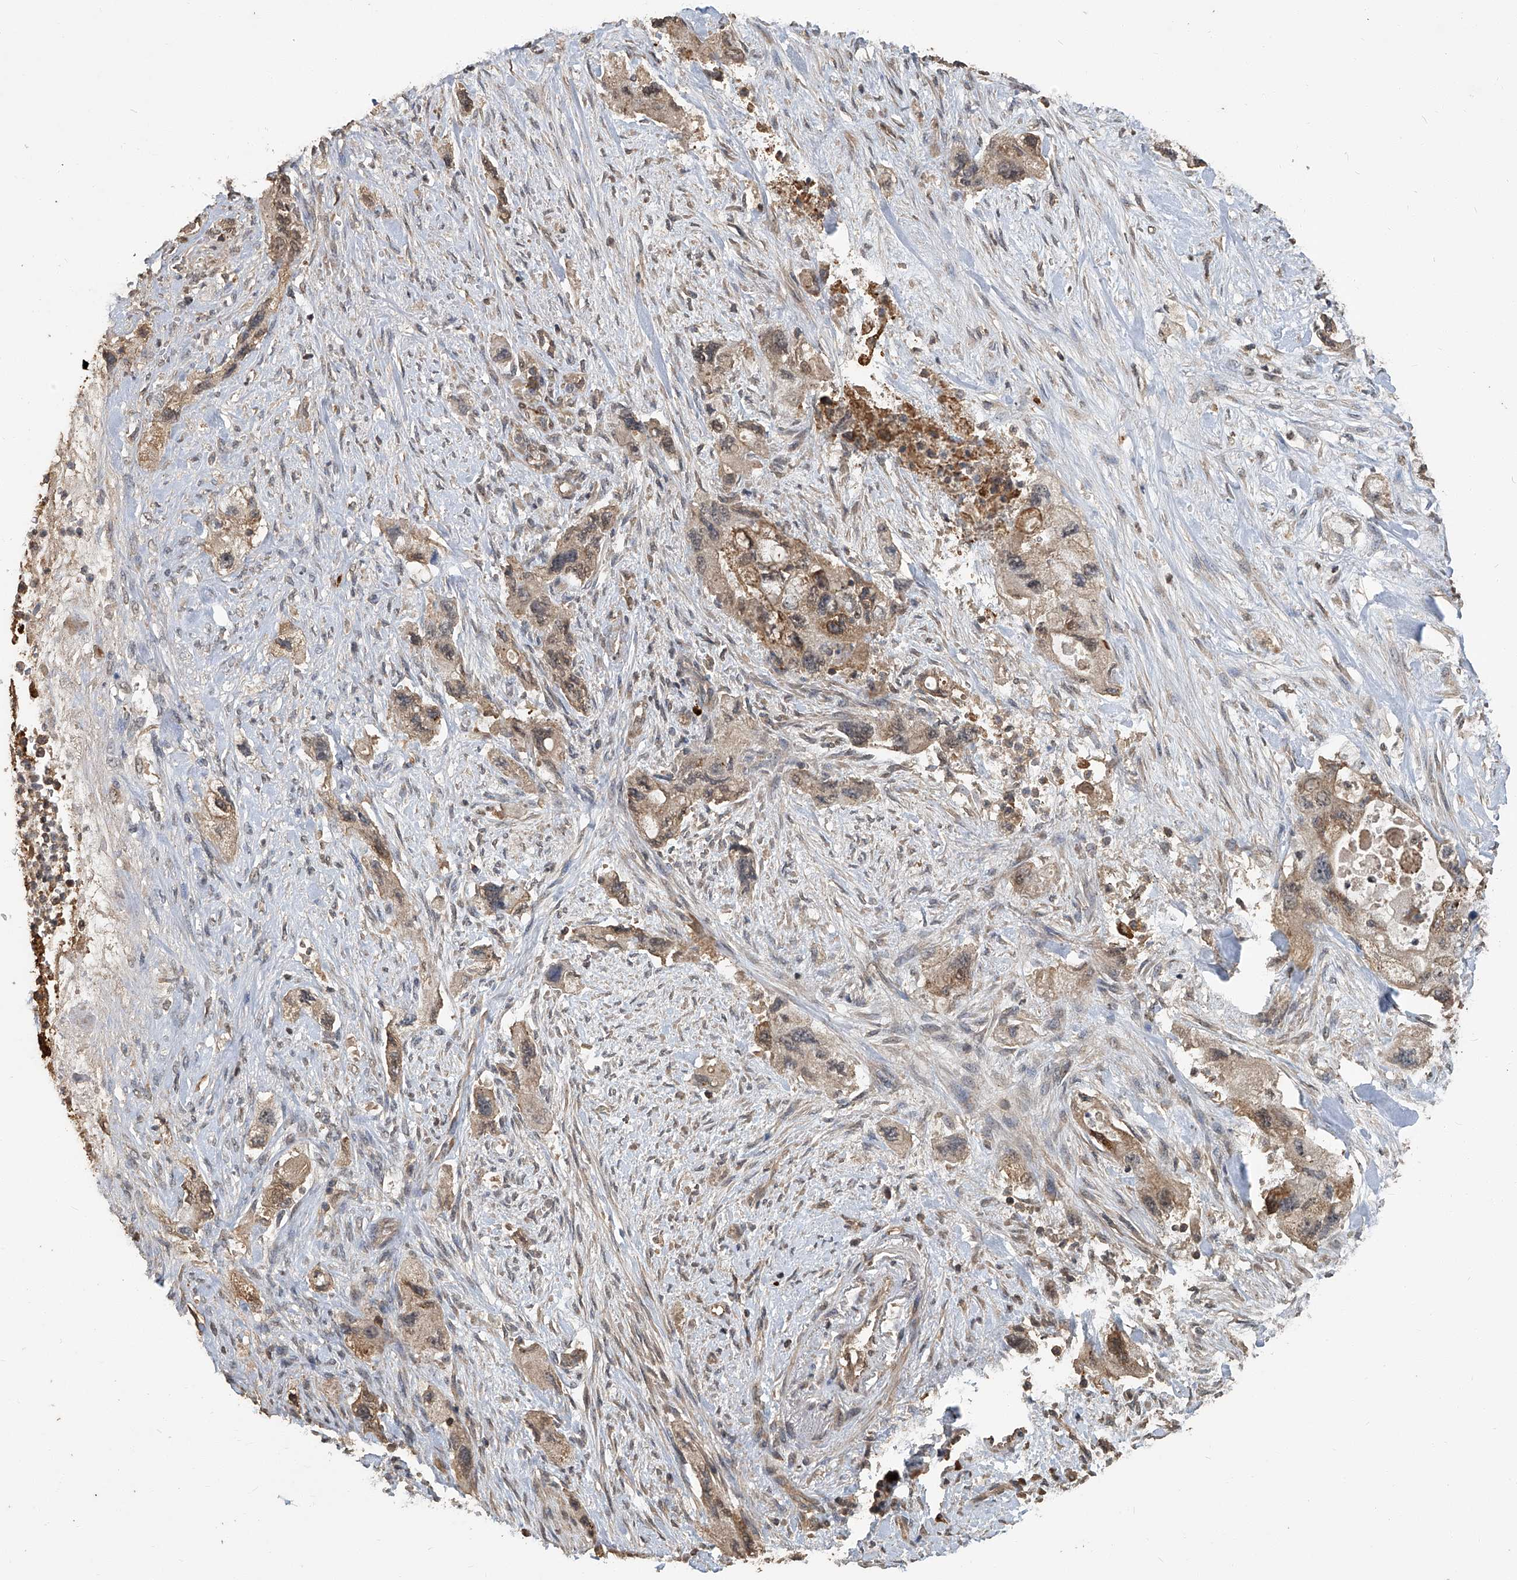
{"staining": {"intensity": "weak", "quantity": ">75%", "location": "cytoplasmic/membranous"}, "tissue": "pancreatic cancer", "cell_type": "Tumor cells", "image_type": "cancer", "snomed": [{"axis": "morphology", "description": "Adenocarcinoma, NOS"}, {"axis": "topography", "description": "Pancreas"}], "caption": "Weak cytoplasmic/membranous positivity is identified in about >75% of tumor cells in adenocarcinoma (pancreatic).", "gene": "GPR132", "patient": {"sex": "female", "age": 73}}